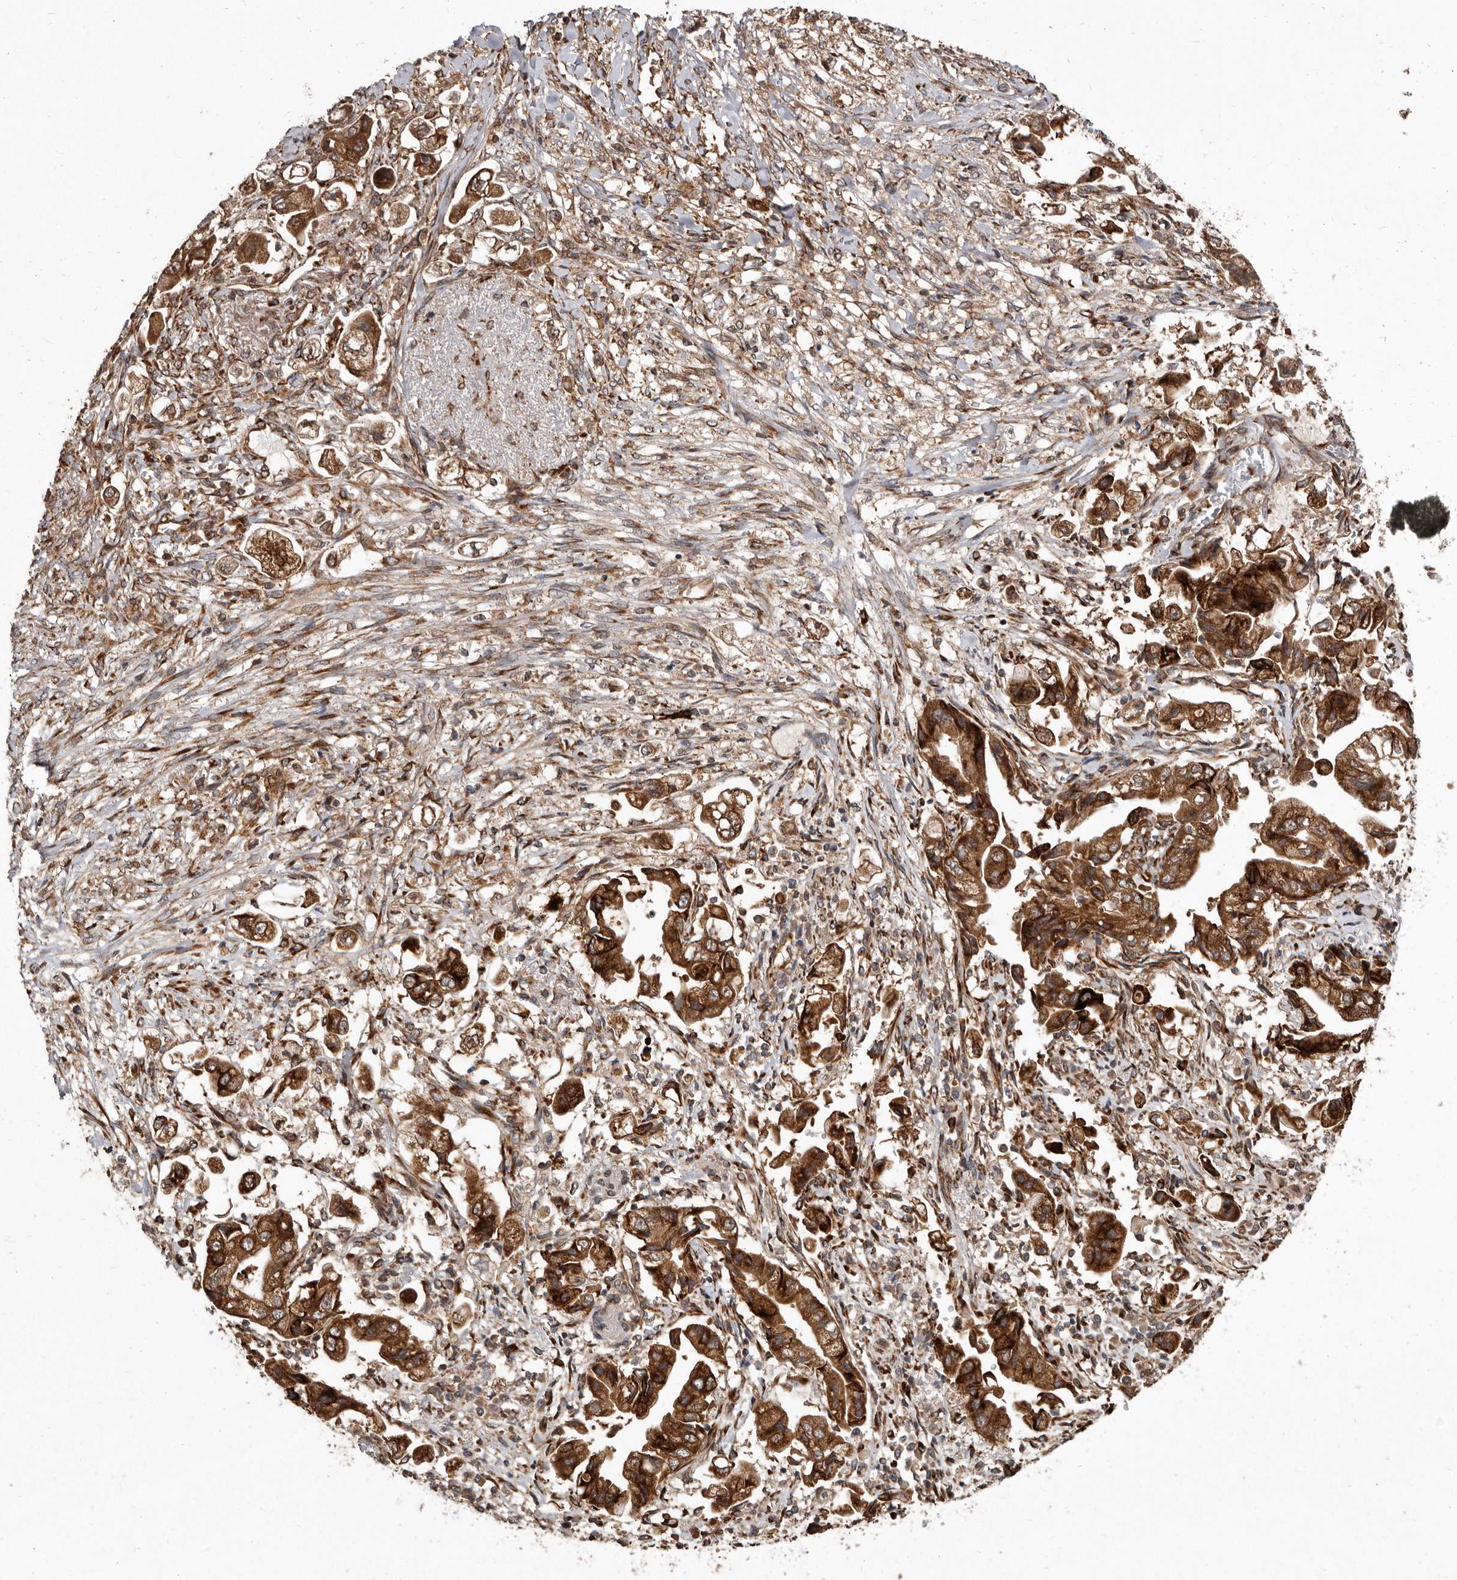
{"staining": {"intensity": "strong", "quantity": ">75%", "location": "cytoplasmic/membranous"}, "tissue": "stomach cancer", "cell_type": "Tumor cells", "image_type": "cancer", "snomed": [{"axis": "morphology", "description": "Adenocarcinoma, NOS"}, {"axis": "topography", "description": "Stomach"}], "caption": "DAB (3,3'-diaminobenzidine) immunohistochemical staining of stomach adenocarcinoma demonstrates strong cytoplasmic/membranous protein positivity in approximately >75% of tumor cells.", "gene": "FLAD1", "patient": {"sex": "male", "age": 62}}